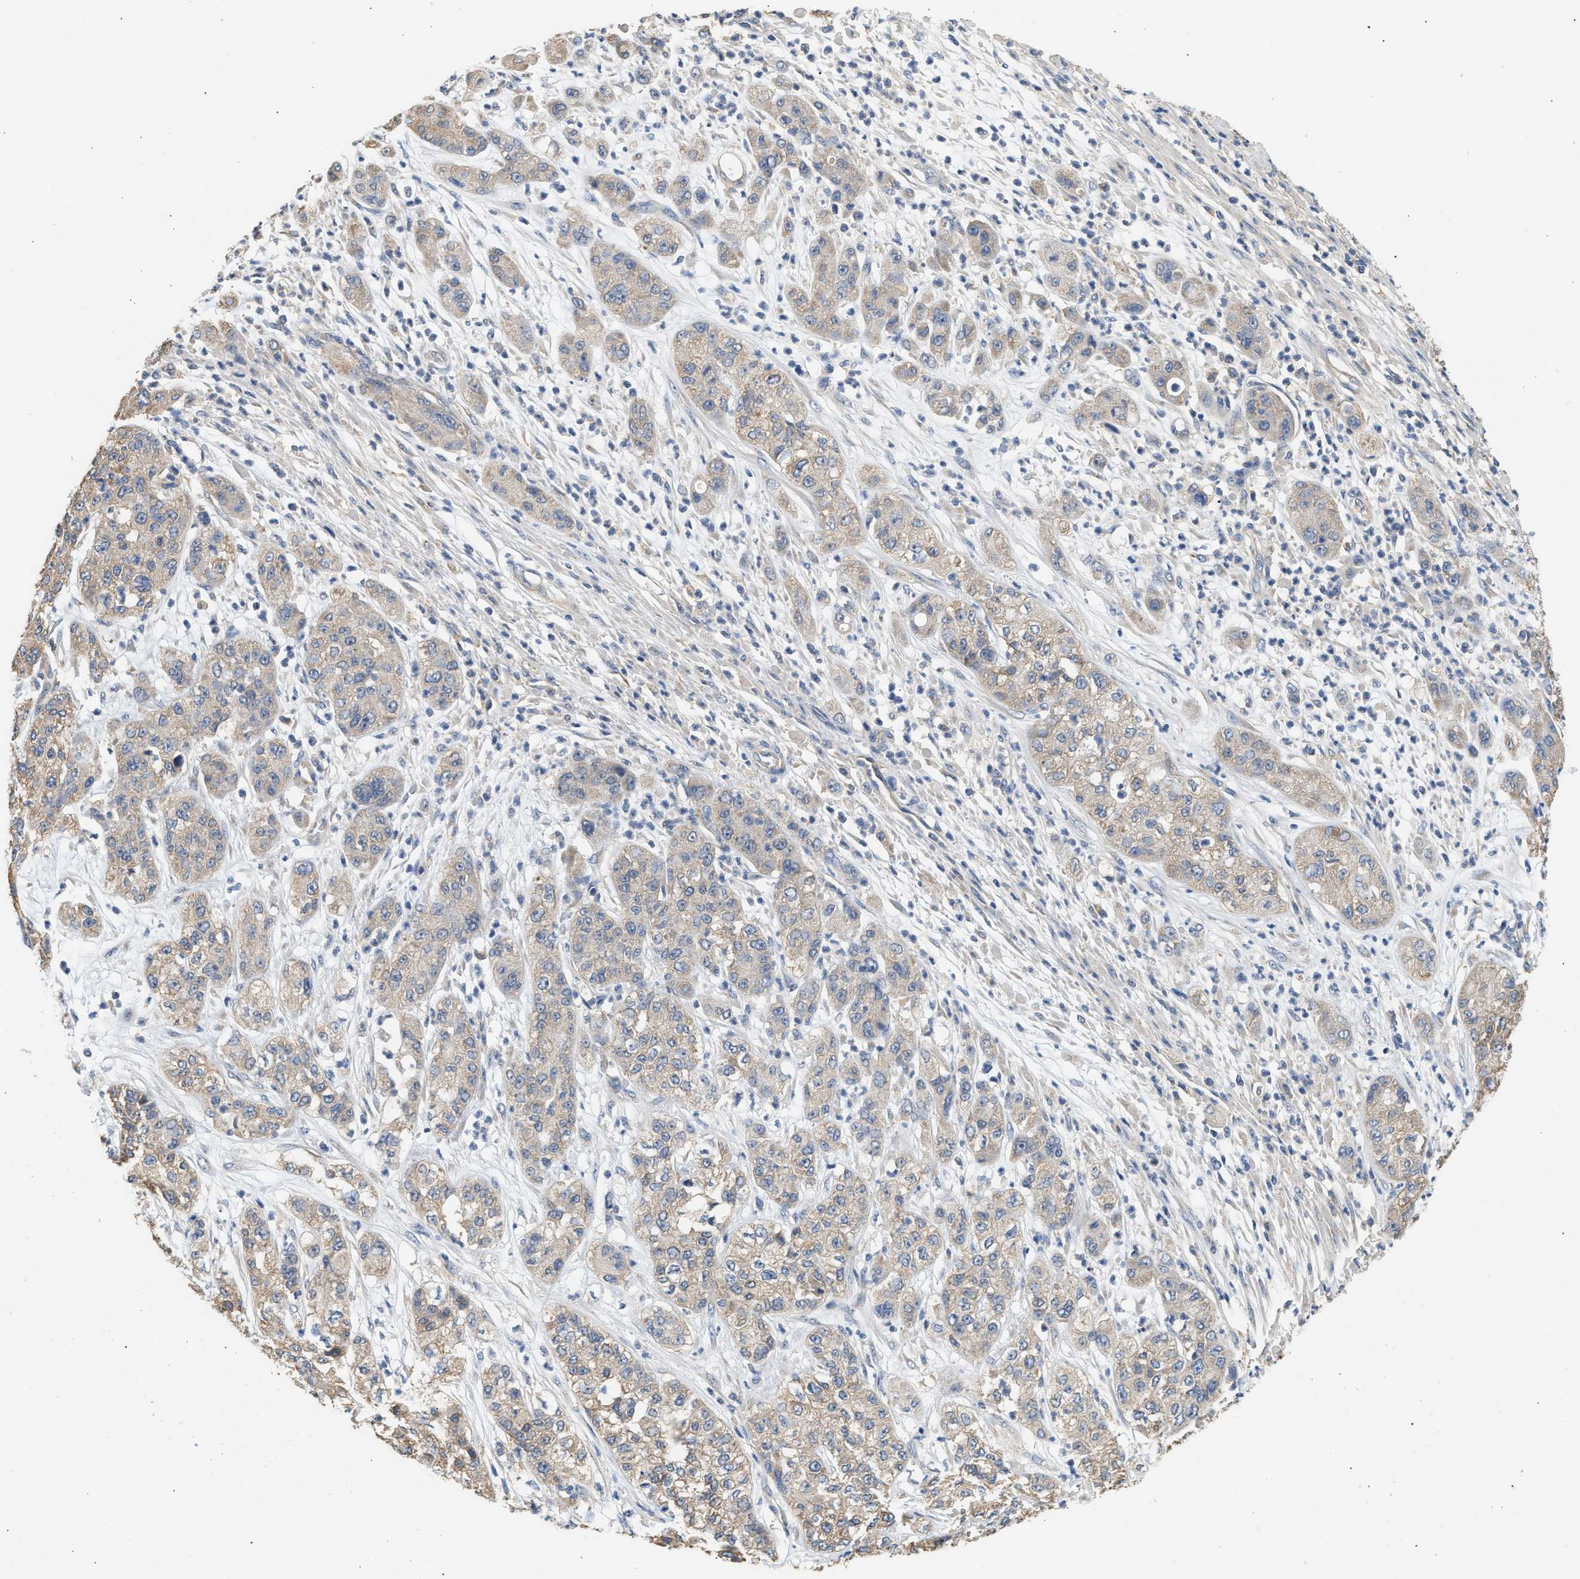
{"staining": {"intensity": "weak", "quantity": ">75%", "location": "cytoplasmic/membranous"}, "tissue": "pancreatic cancer", "cell_type": "Tumor cells", "image_type": "cancer", "snomed": [{"axis": "morphology", "description": "Adenocarcinoma, NOS"}, {"axis": "topography", "description": "Pancreas"}], "caption": "Tumor cells display low levels of weak cytoplasmic/membranous expression in about >75% of cells in human pancreatic cancer (adenocarcinoma).", "gene": "WDR31", "patient": {"sex": "female", "age": 78}}